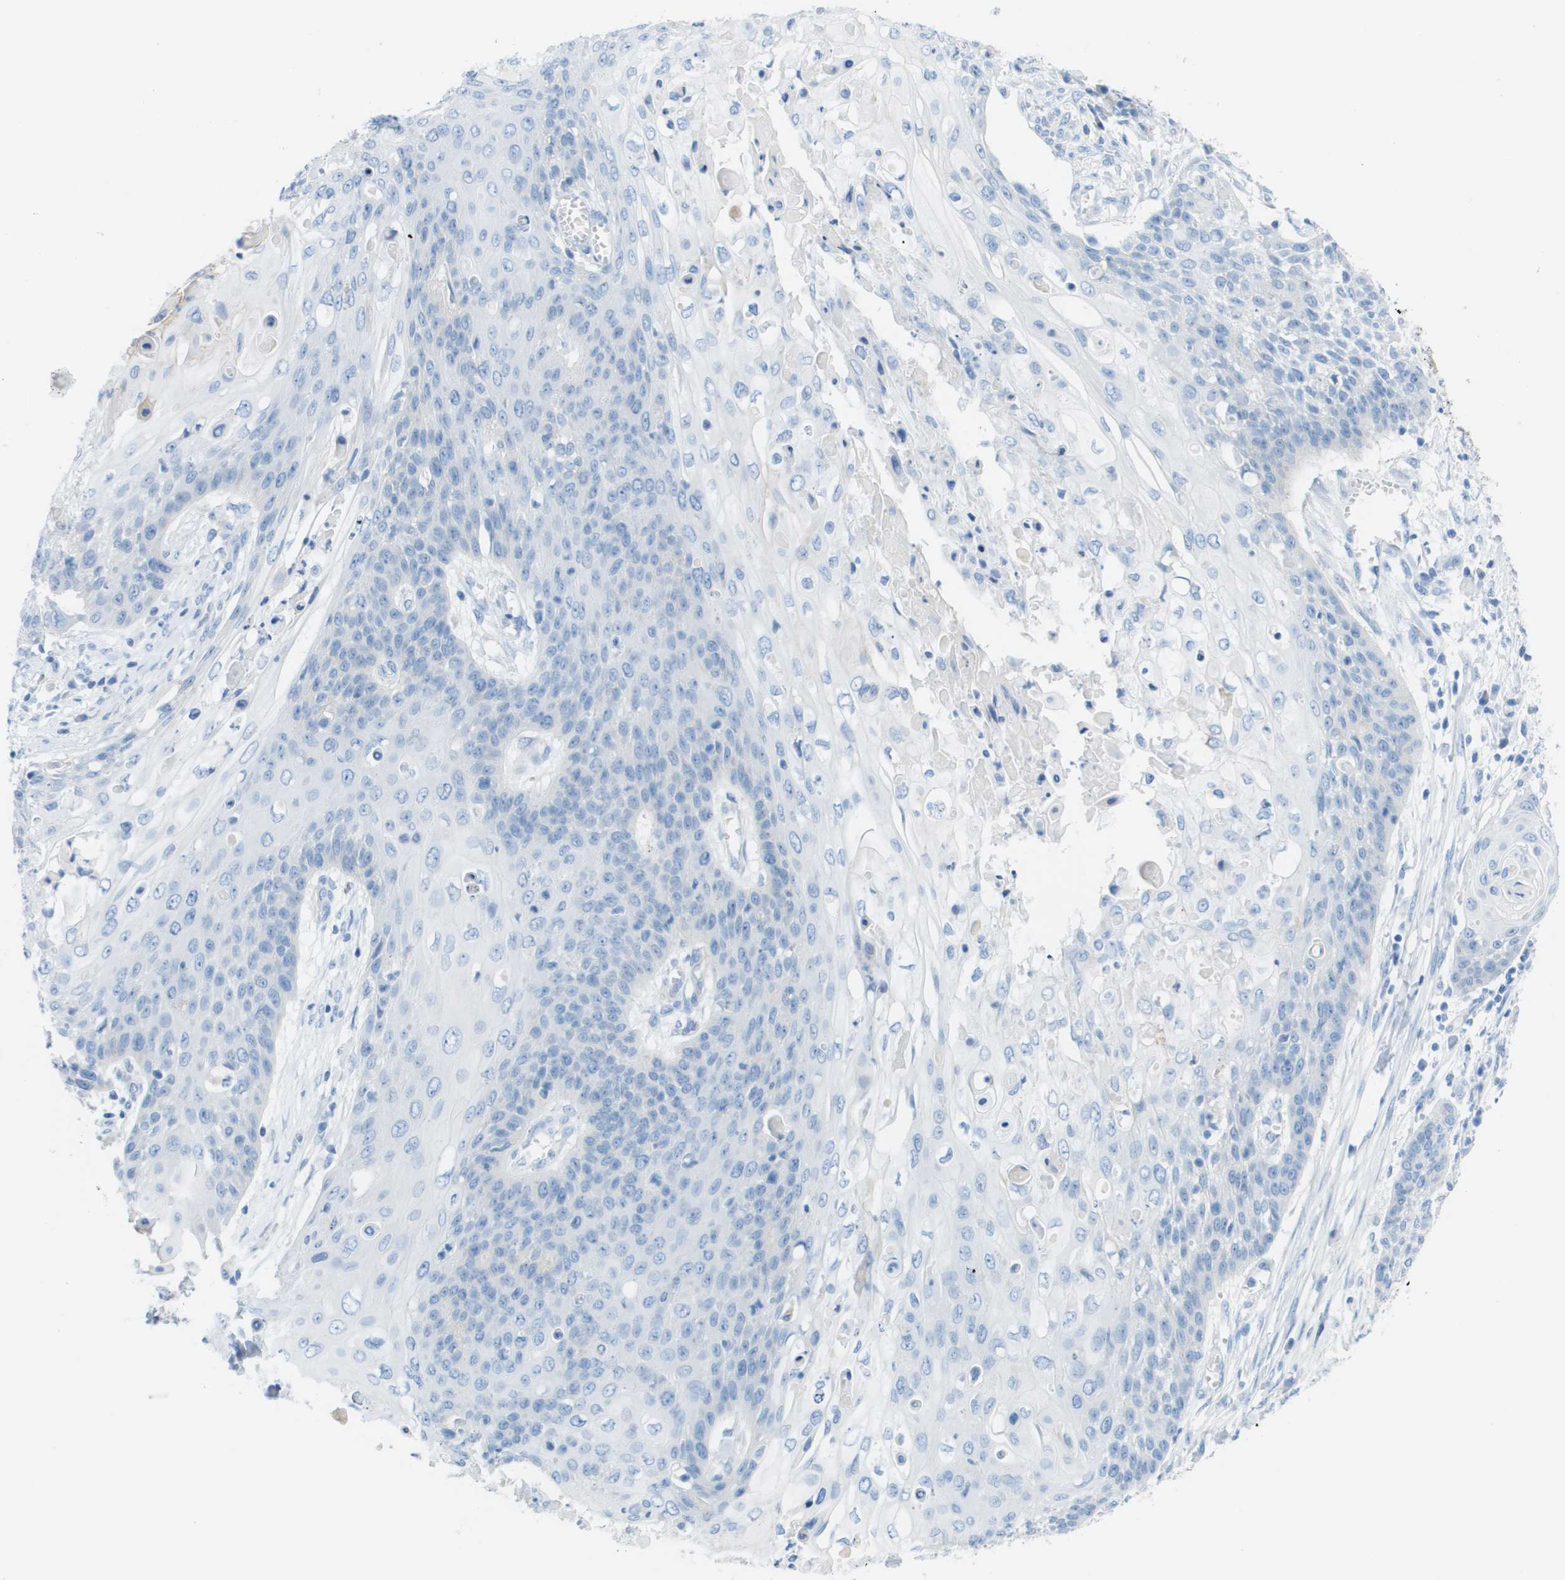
{"staining": {"intensity": "negative", "quantity": "none", "location": "none"}, "tissue": "cervical cancer", "cell_type": "Tumor cells", "image_type": "cancer", "snomed": [{"axis": "morphology", "description": "Squamous cell carcinoma, NOS"}, {"axis": "topography", "description": "Cervix"}], "caption": "DAB (3,3'-diaminobenzidine) immunohistochemical staining of cervical cancer (squamous cell carcinoma) displays no significant expression in tumor cells.", "gene": "CD46", "patient": {"sex": "female", "age": 39}}